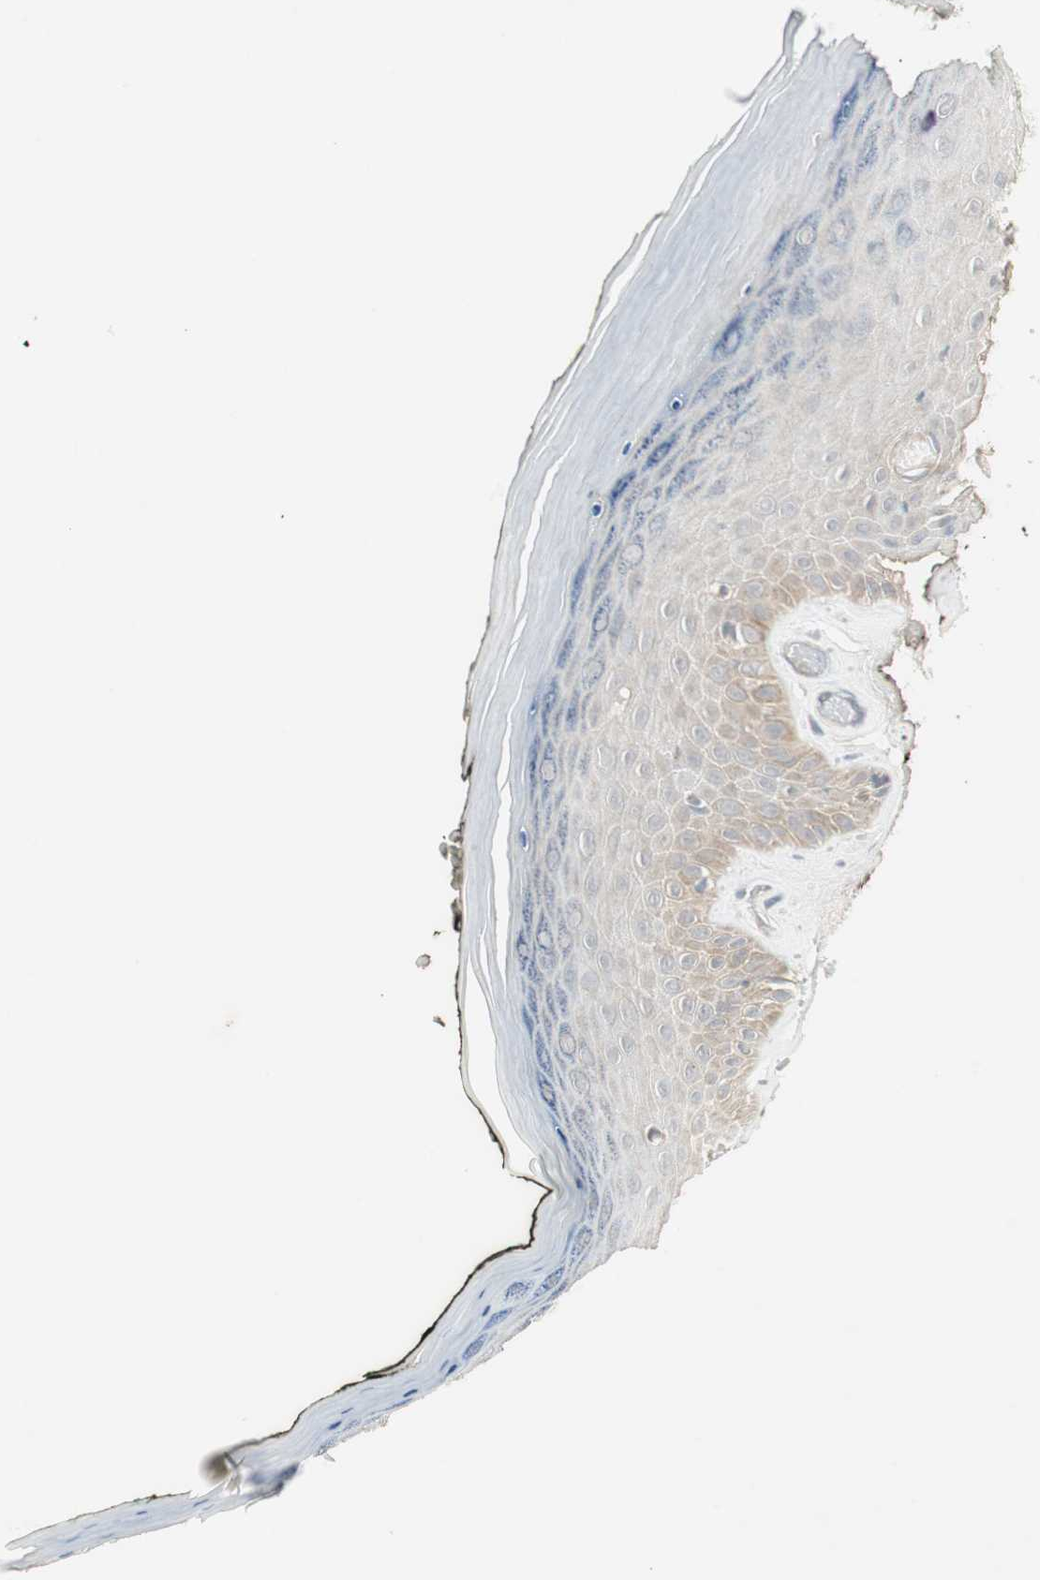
{"staining": {"intensity": "weak", "quantity": "<25%", "location": "cytoplasmic/membranous"}, "tissue": "skin", "cell_type": "Epidermal cells", "image_type": "normal", "snomed": [{"axis": "morphology", "description": "Normal tissue, NOS"}, {"axis": "morphology", "description": "Inflammation, NOS"}, {"axis": "topography", "description": "Vulva"}], "caption": "This photomicrograph is of unremarkable skin stained with immunohistochemistry (IHC) to label a protein in brown with the nuclei are counter-stained blue. There is no positivity in epidermal cells.", "gene": "USP2", "patient": {"sex": "female", "age": 84}}